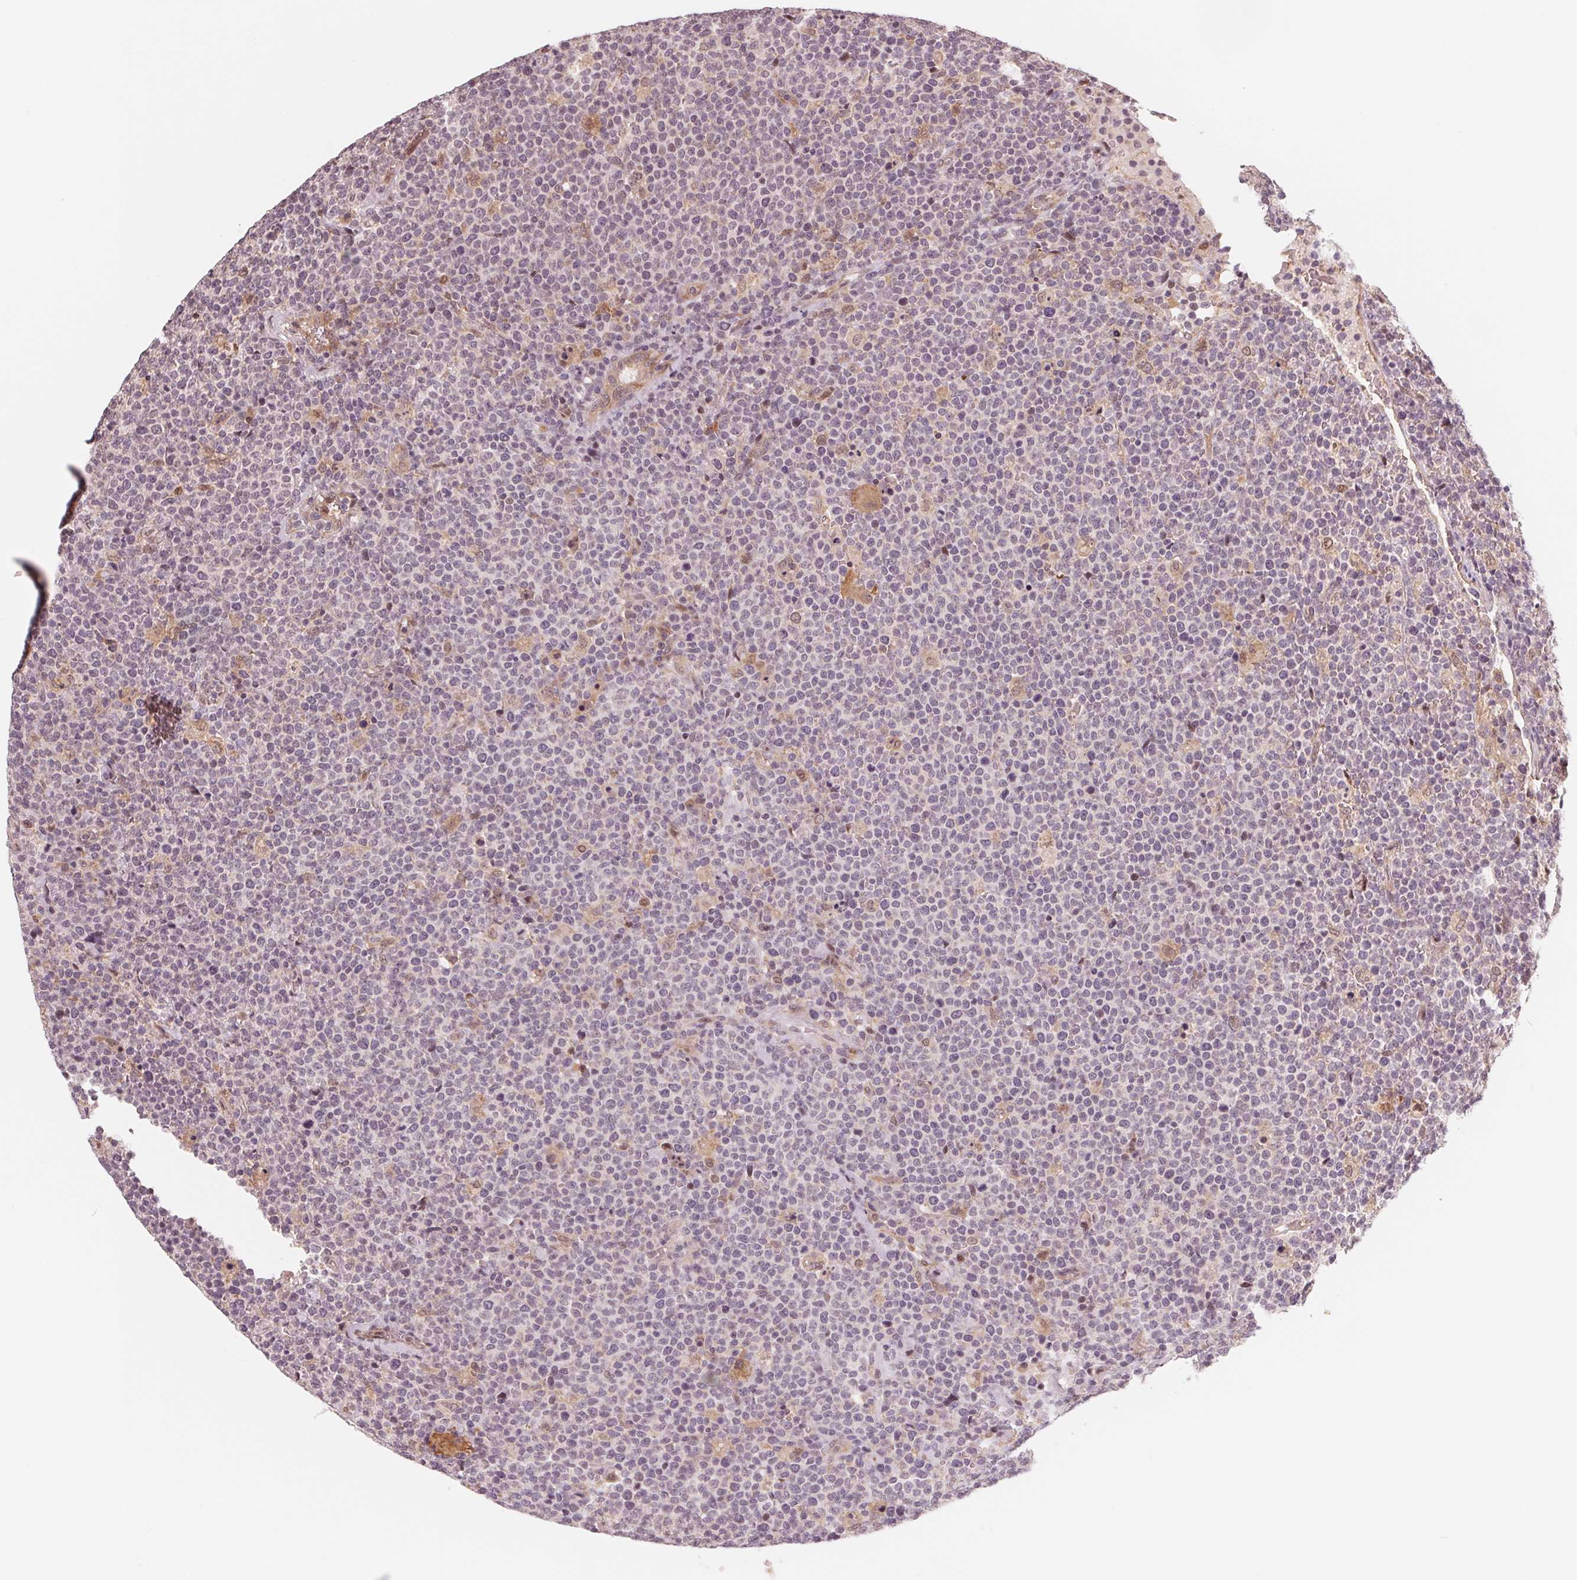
{"staining": {"intensity": "negative", "quantity": "none", "location": "none"}, "tissue": "lymphoma", "cell_type": "Tumor cells", "image_type": "cancer", "snomed": [{"axis": "morphology", "description": "Malignant lymphoma, non-Hodgkin's type, High grade"}, {"axis": "topography", "description": "Lymph node"}], "caption": "A photomicrograph of human lymphoma is negative for staining in tumor cells.", "gene": "IL9R", "patient": {"sex": "male", "age": 61}}